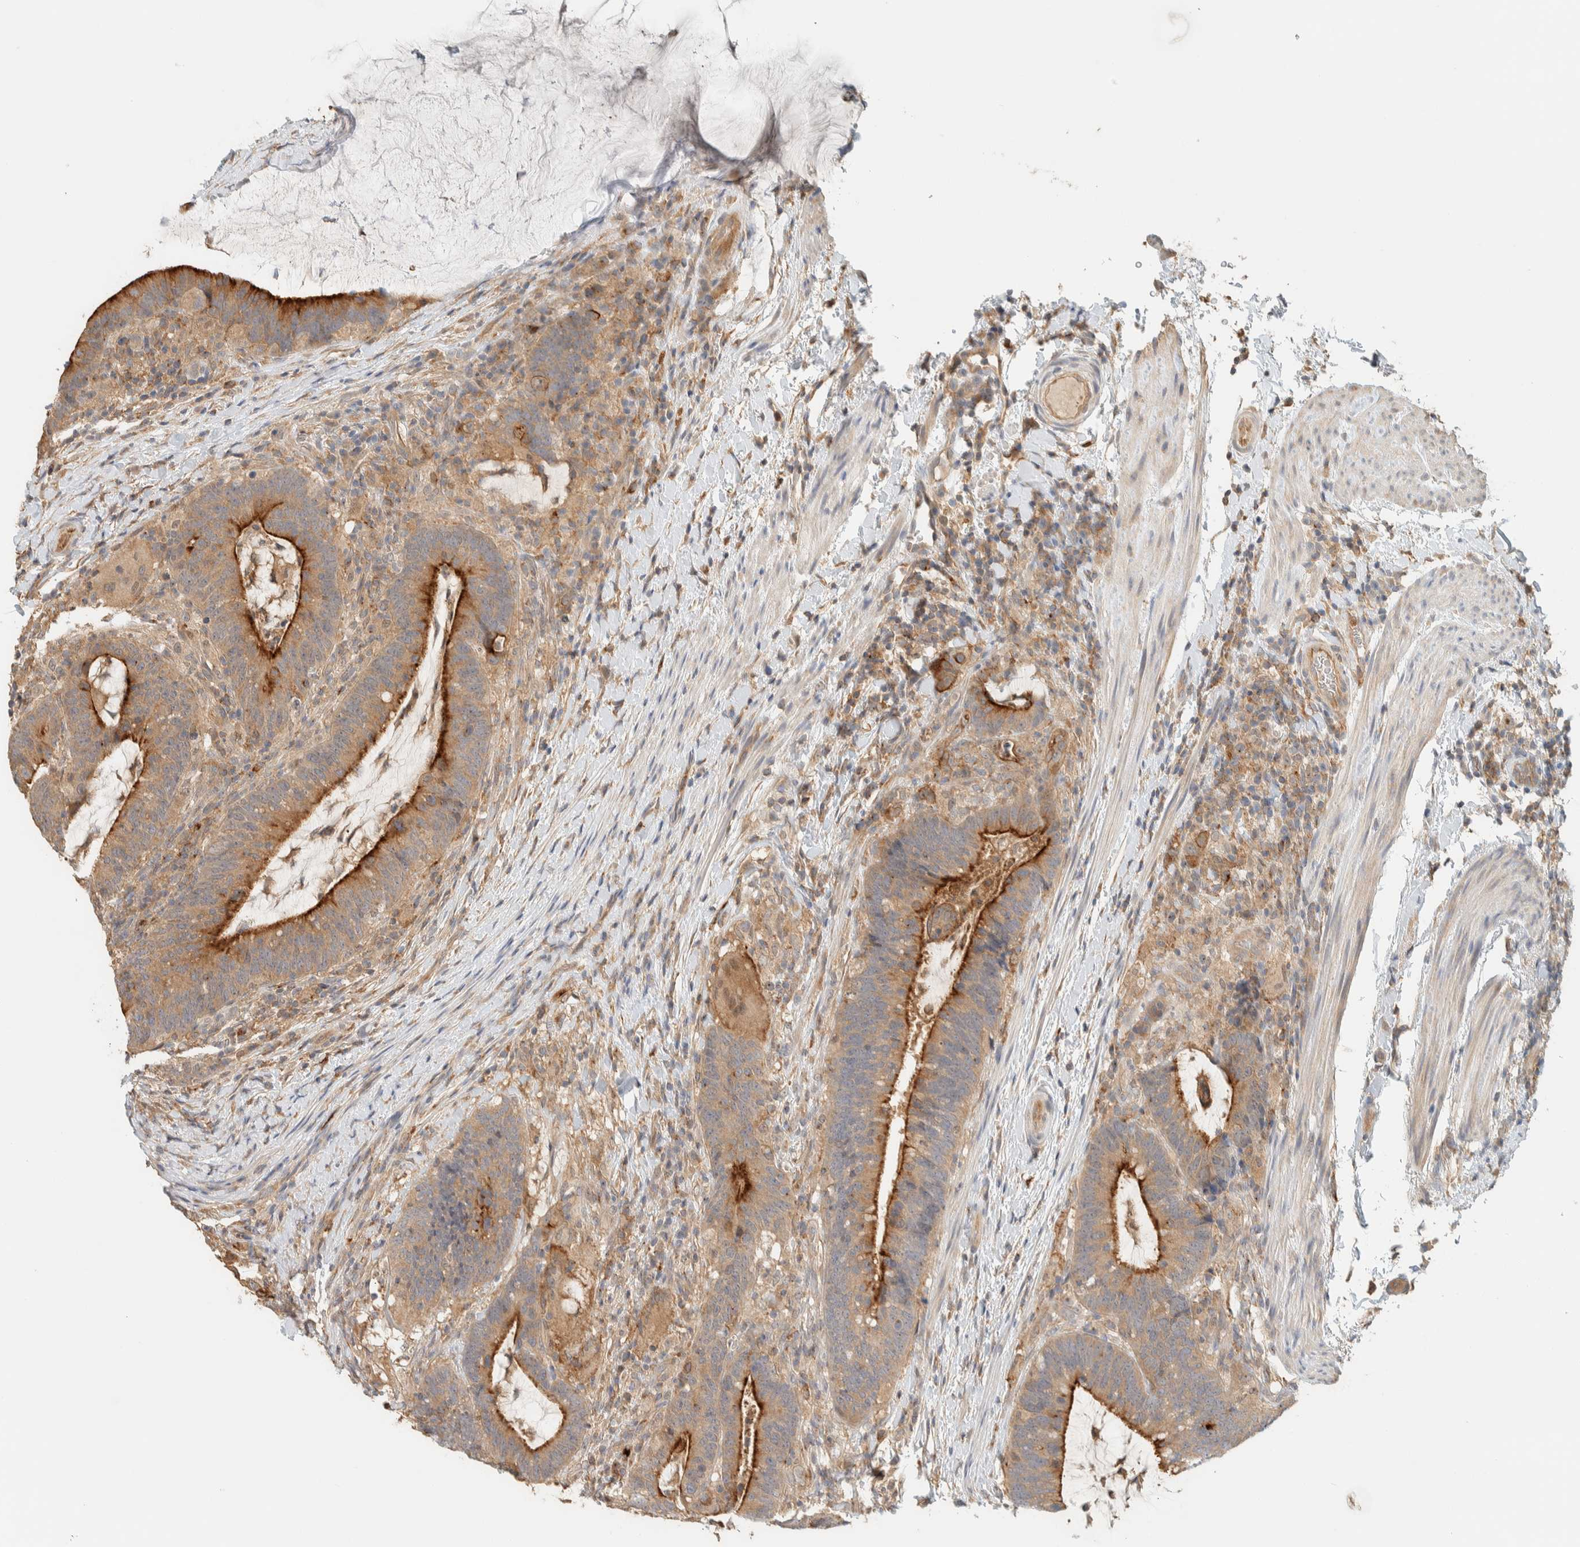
{"staining": {"intensity": "strong", "quantity": ">75%", "location": "cytoplasmic/membranous"}, "tissue": "colorectal cancer", "cell_type": "Tumor cells", "image_type": "cancer", "snomed": [{"axis": "morphology", "description": "Adenocarcinoma, NOS"}, {"axis": "topography", "description": "Colon"}], "caption": "The micrograph demonstrates immunohistochemical staining of colorectal cancer (adenocarcinoma). There is strong cytoplasmic/membranous positivity is present in approximately >75% of tumor cells.", "gene": "RAB11FIP1", "patient": {"sex": "female", "age": 66}}